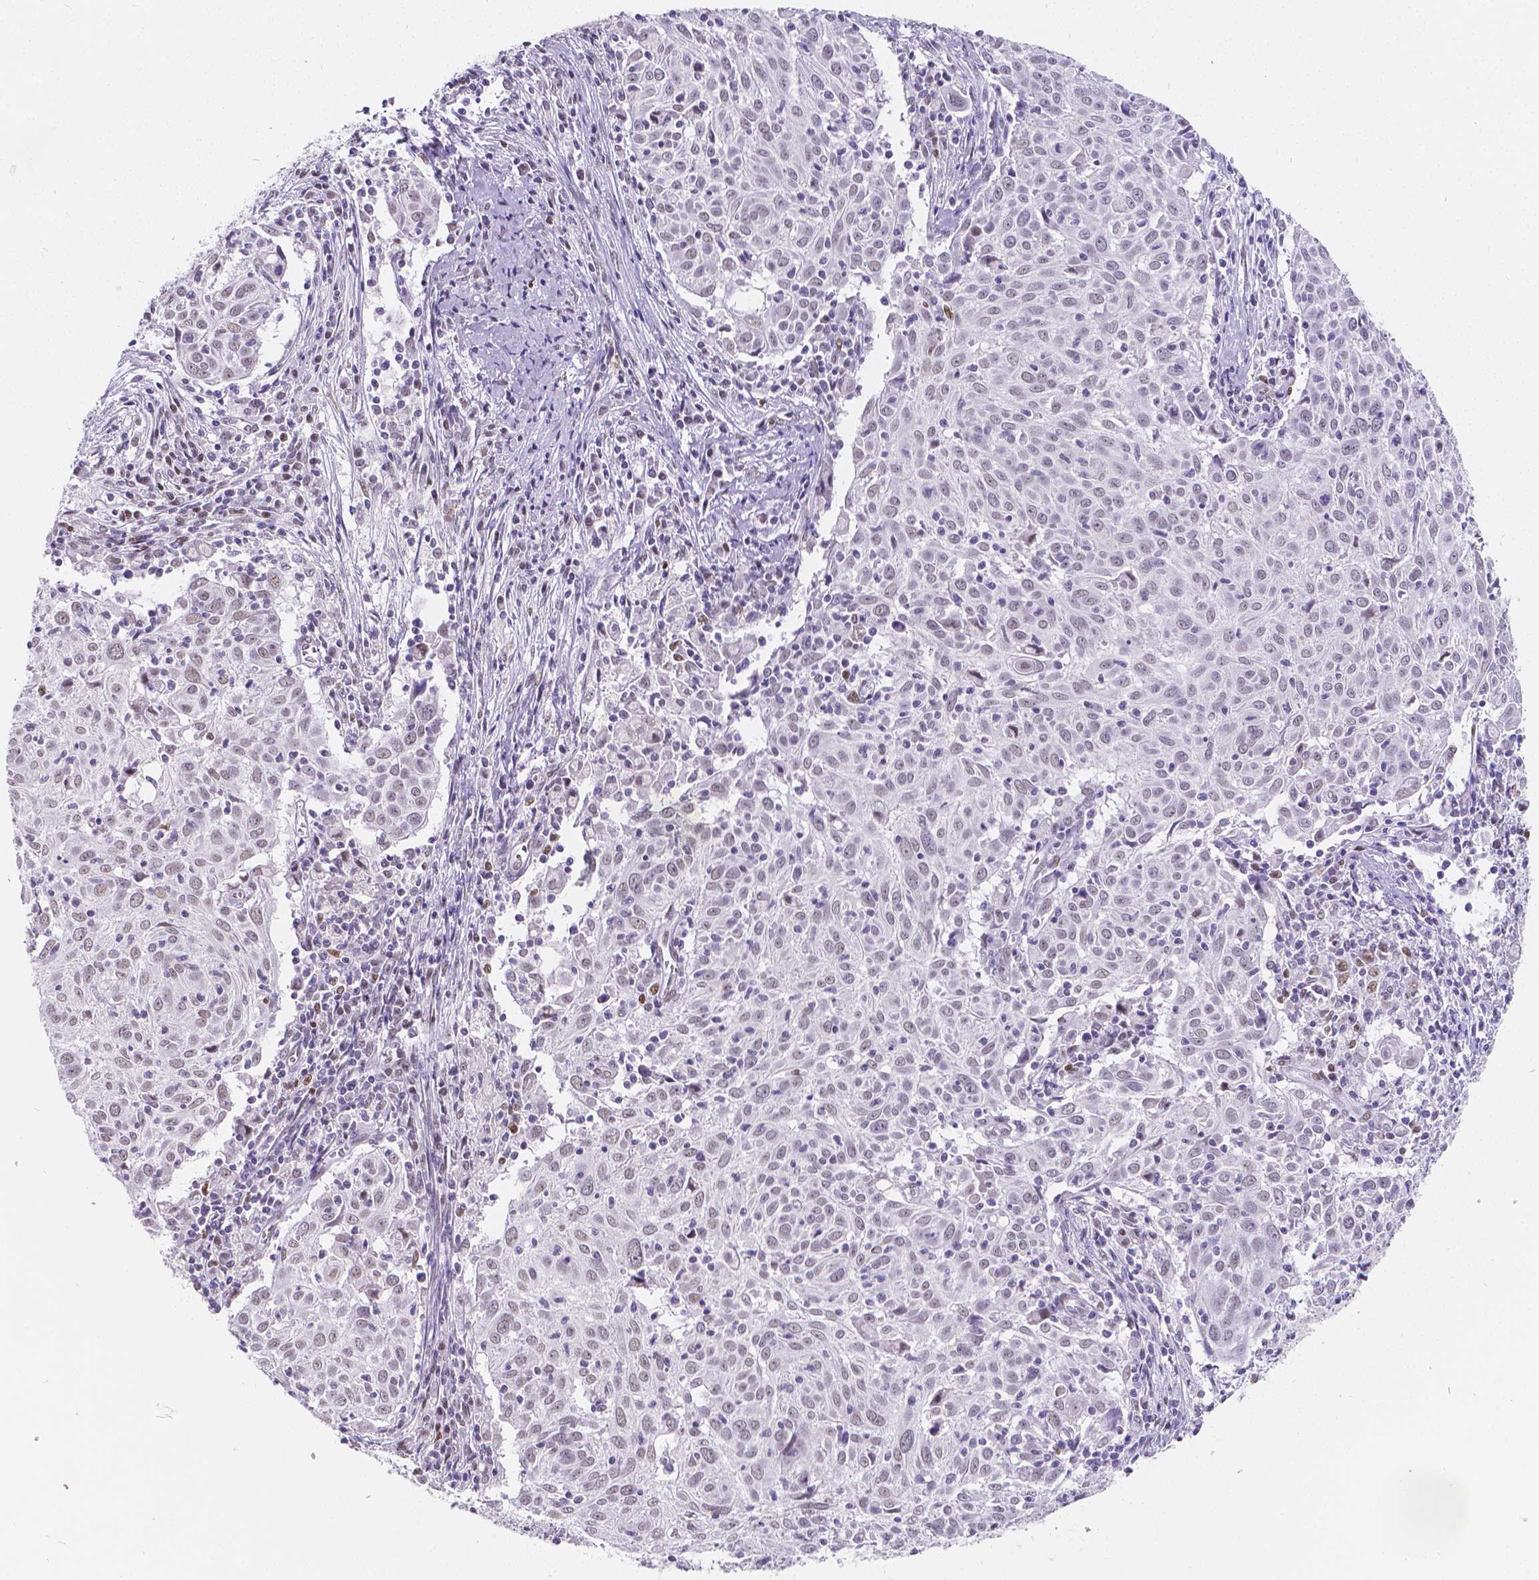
{"staining": {"intensity": "weak", "quantity": "<25%", "location": "nuclear"}, "tissue": "cervical cancer", "cell_type": "Tumor cells", "image_type": "cancer", "snomed": [{"axis": "morphology", "description": "Squamous cell carcinoma, NOS"}, {"axis": "topography", "description": "Cervix"}], "caption": "This is a photomicrograph of immunohistochemistry (IHC) staining of cervical cancer, which shows no expression in tumor cells.", "gene": "MEF2C", "patient": {"sex": "female", "age": 39}}